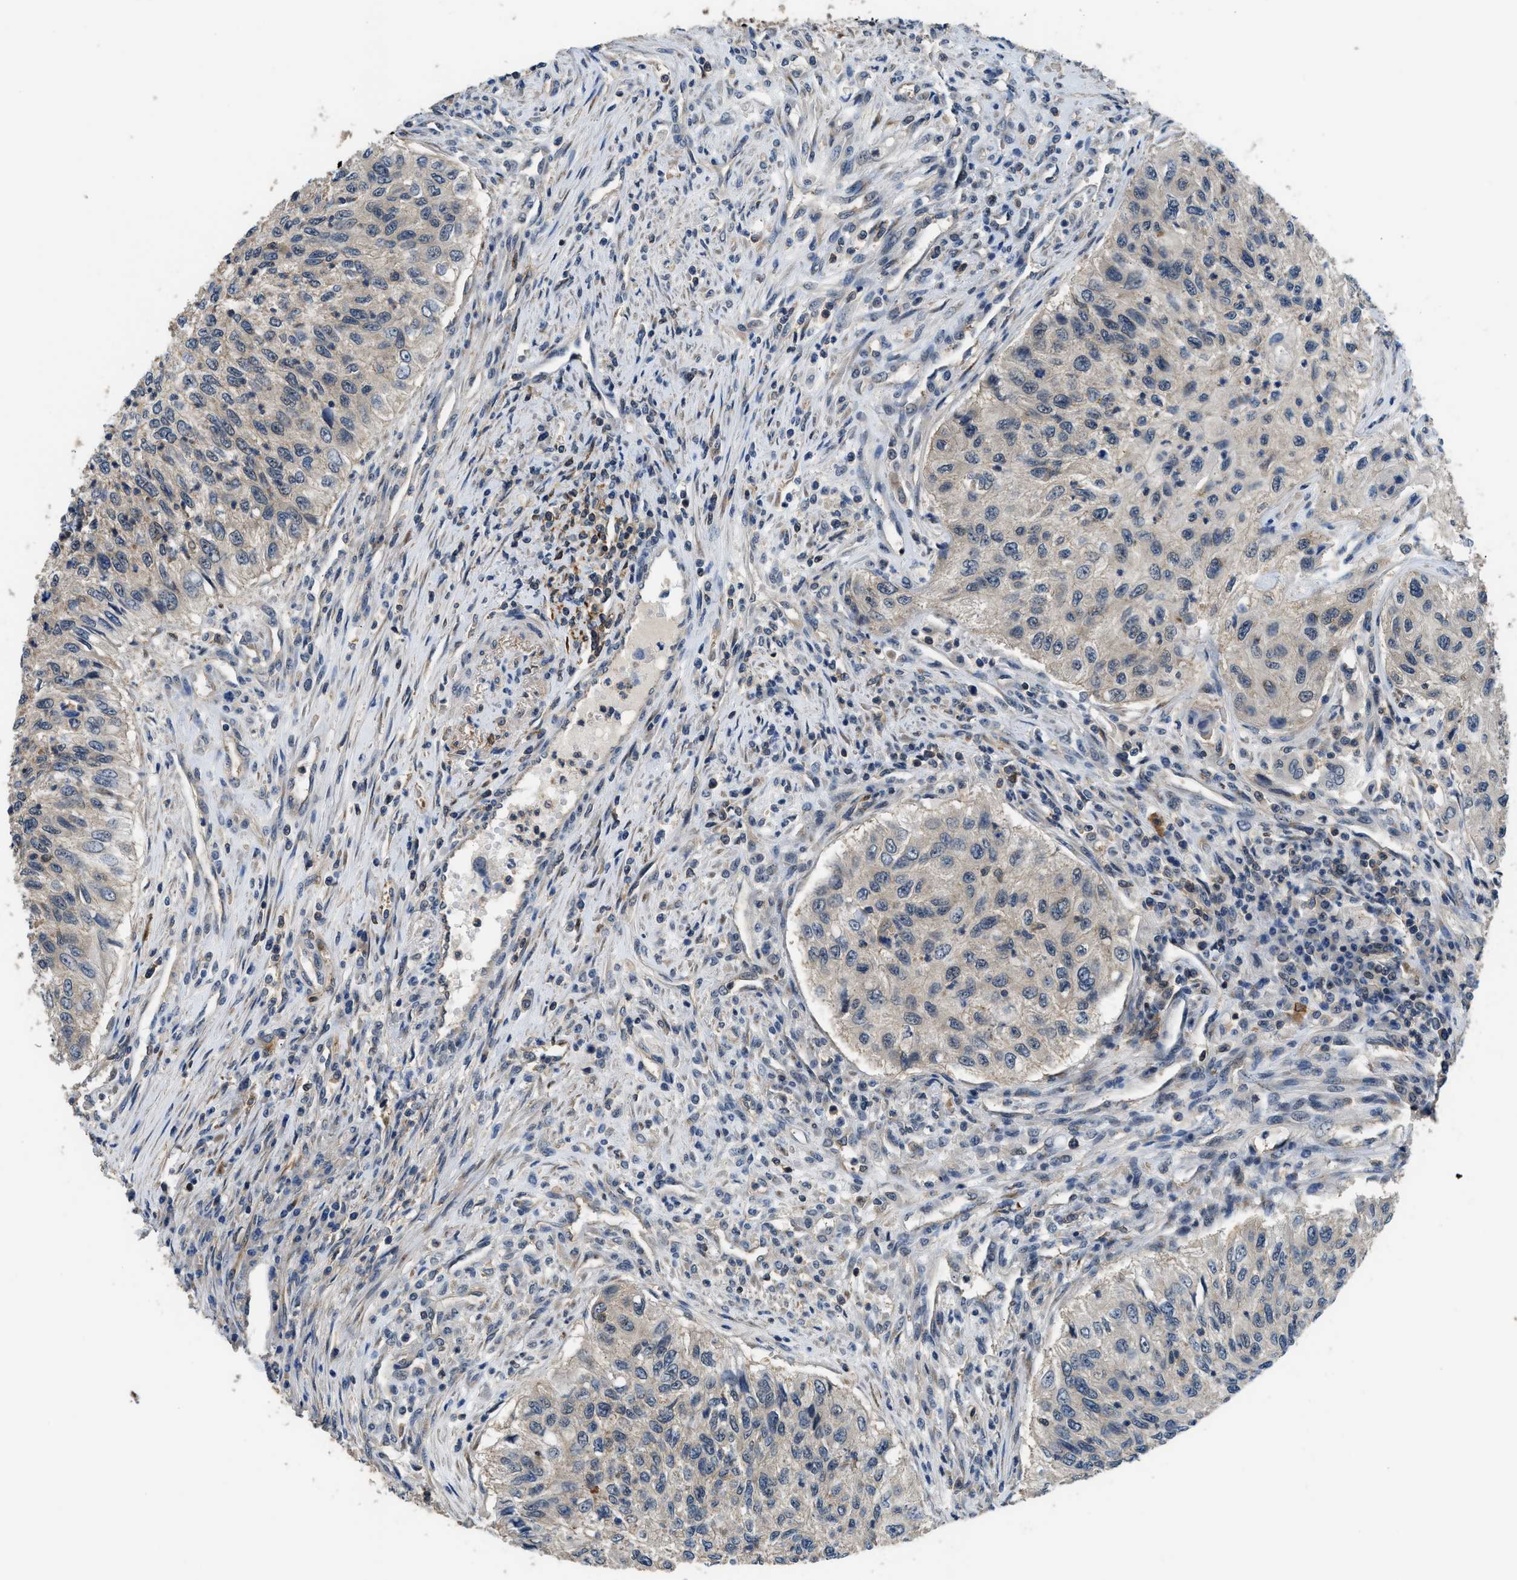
{"staining": {"intensity": "negative", "quantity": "none", "location": "none"}, "tissue": "urothelial cancer", "cell_type": "Tumor cells", "image_type": "cancer", "snomed": [{"axis": "morphology", "description": "Urothelial carcinoma, High grade"}, {"axis": "topography", "description": "Urinary bladder"}], "caption": "Urothelial carcinoma (high-grade) was stained to show a protein in brown. There is no significant staining in tumor cells.", "gene": "MTMR1", "patient": {"sex": "female", "age": 60}}